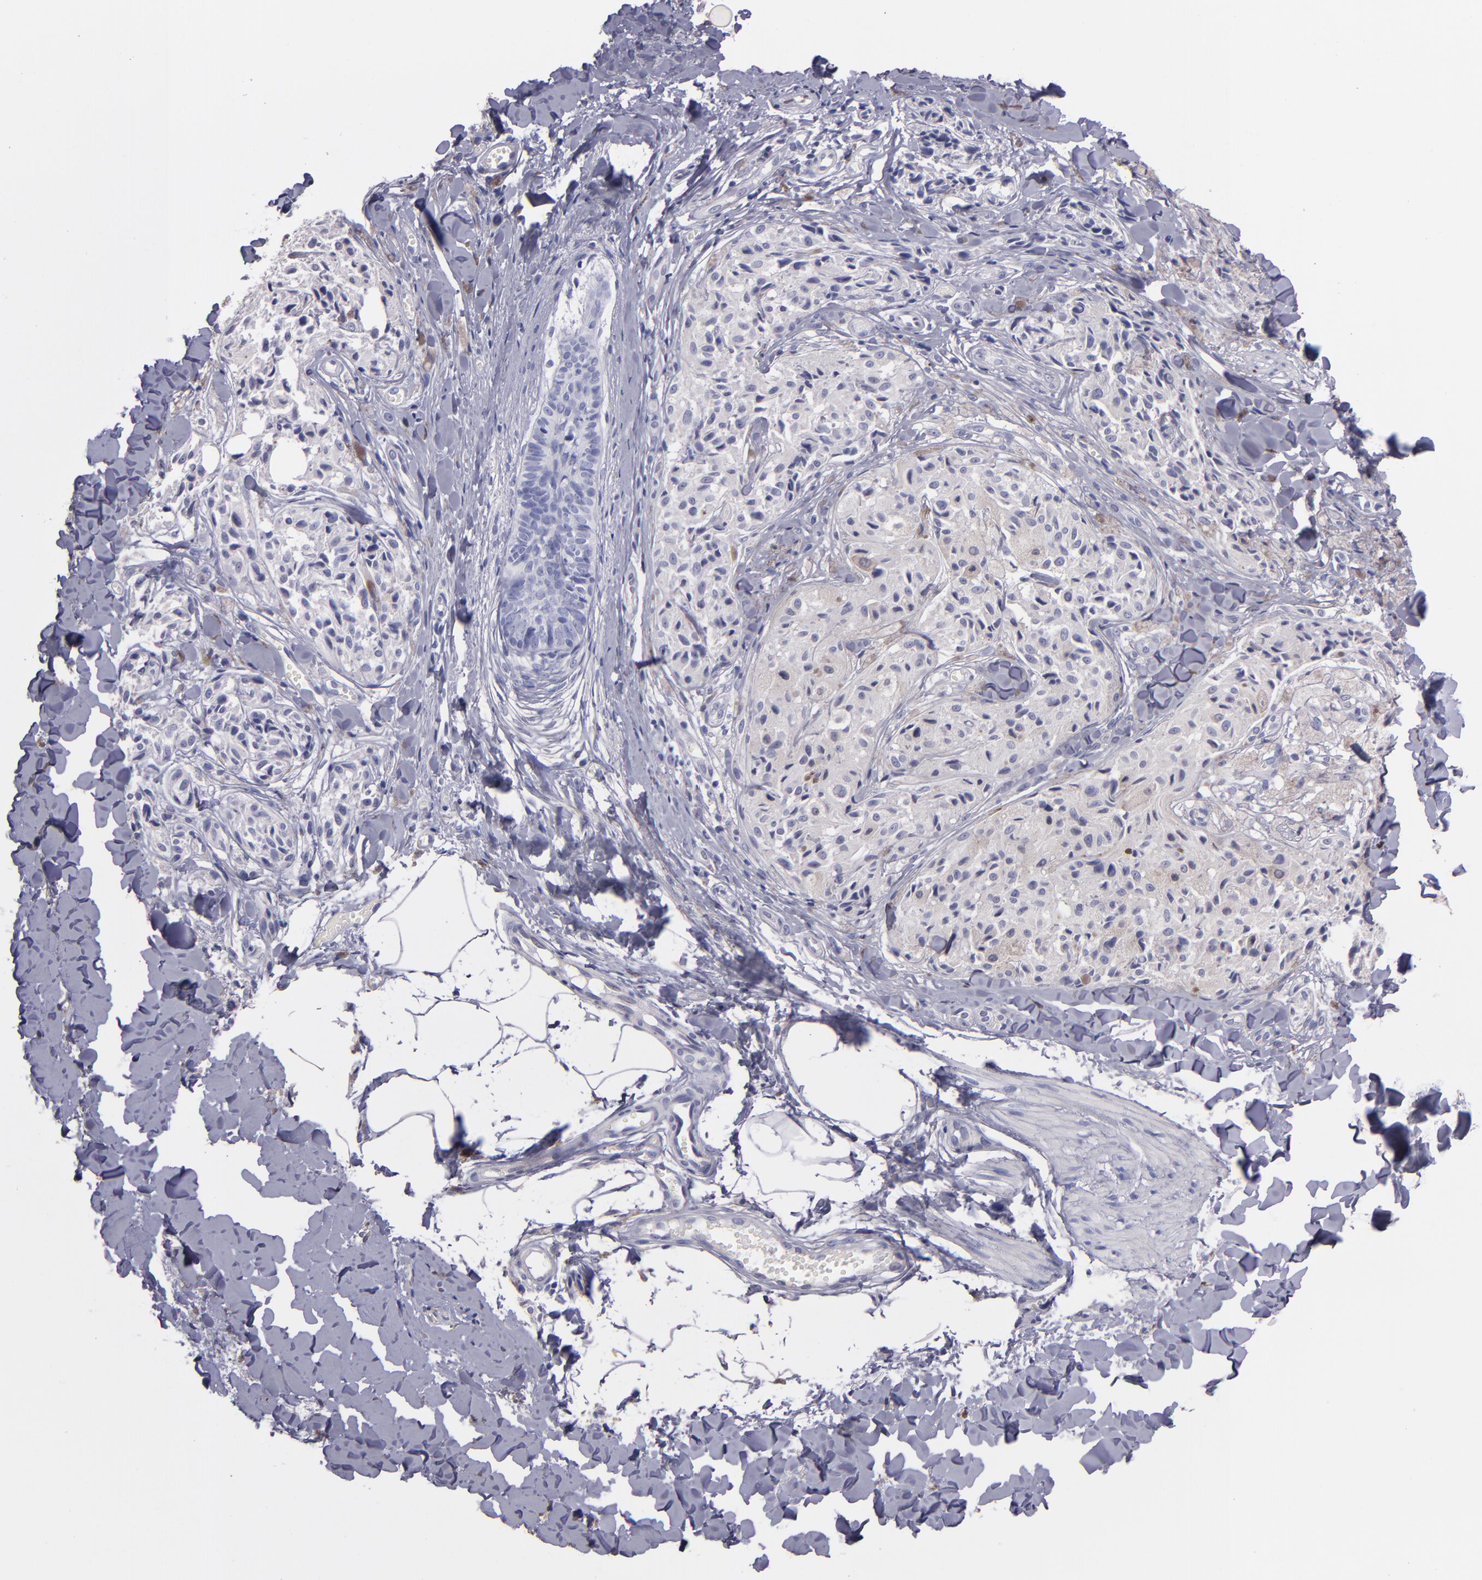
{"staining": {"intensity": "negative", "quantity": "none", "location": "none"}, "tissue": "melanoma", "cell_type": "Tumor cells", "image_type": "cancer", "snomed": [{"axis": "morphology", "description": "Malignant melanoma, Metastatic site"}, {"axis": "topography", "description": "Skin"}], "caption": "A photomicrograph of human melanoma is negative for staining in tumor cells.", "gene": "TG", "patient": {"sex": "female", "age": 66}}